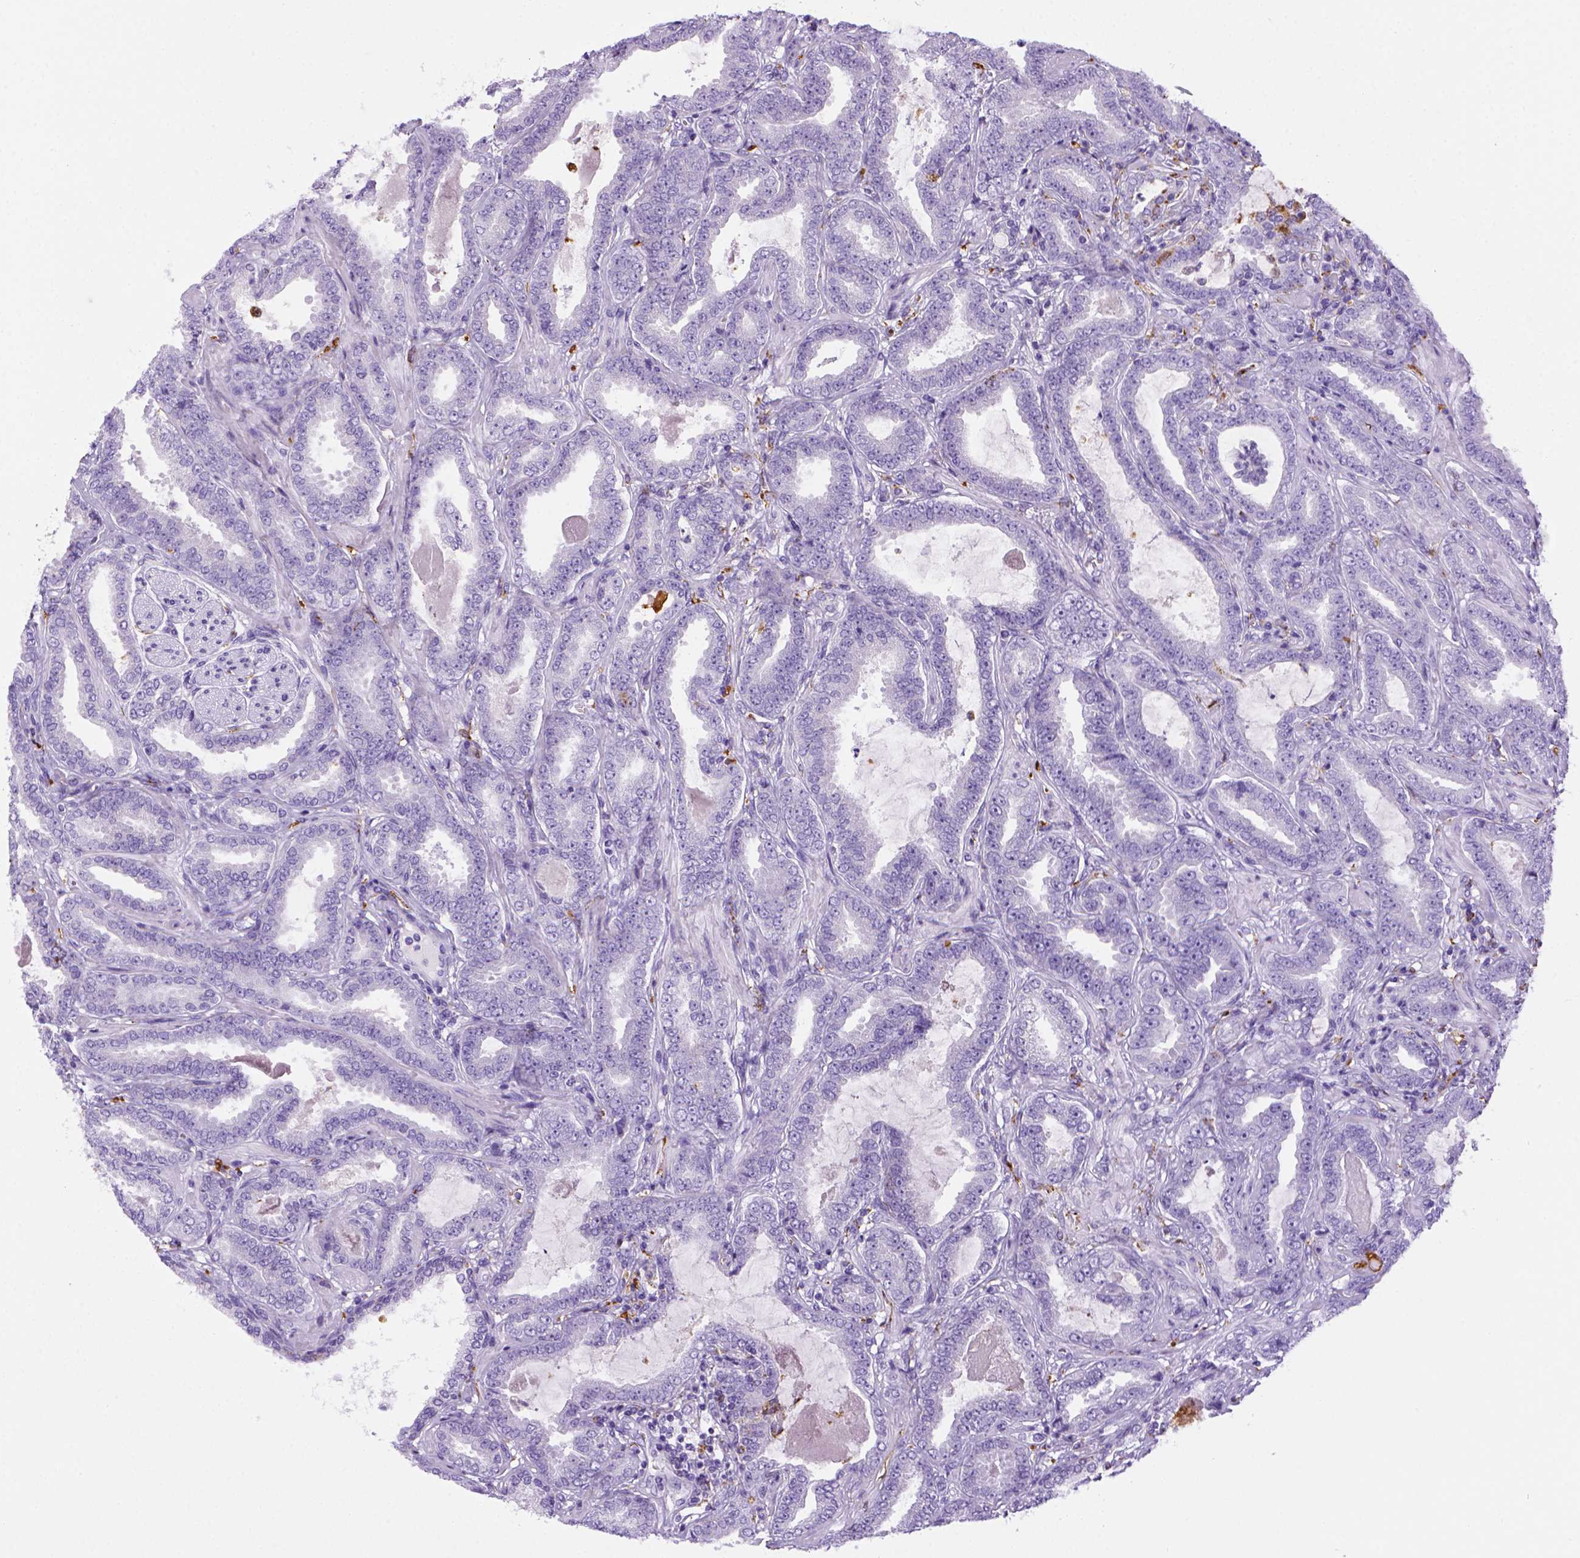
{"staining": {"intensity": "negative", "quantity": "none", "location": "none"}, "tissue": "prostate cancer", "cell_type": "Tumor cells", "image_type": "cancer", "snomed": [{"axis": "morphology", "description": "Adenocarcinoma, NOS"}, {"axis": "topography", "description": "Prostate"}], "caption": "Immunohistochemical staining of human prostate adenocarcinoma demonstrates no significant expression in tumor cells.", "gene": "CD68", "patient": {"sex": "male", "age": 64}}